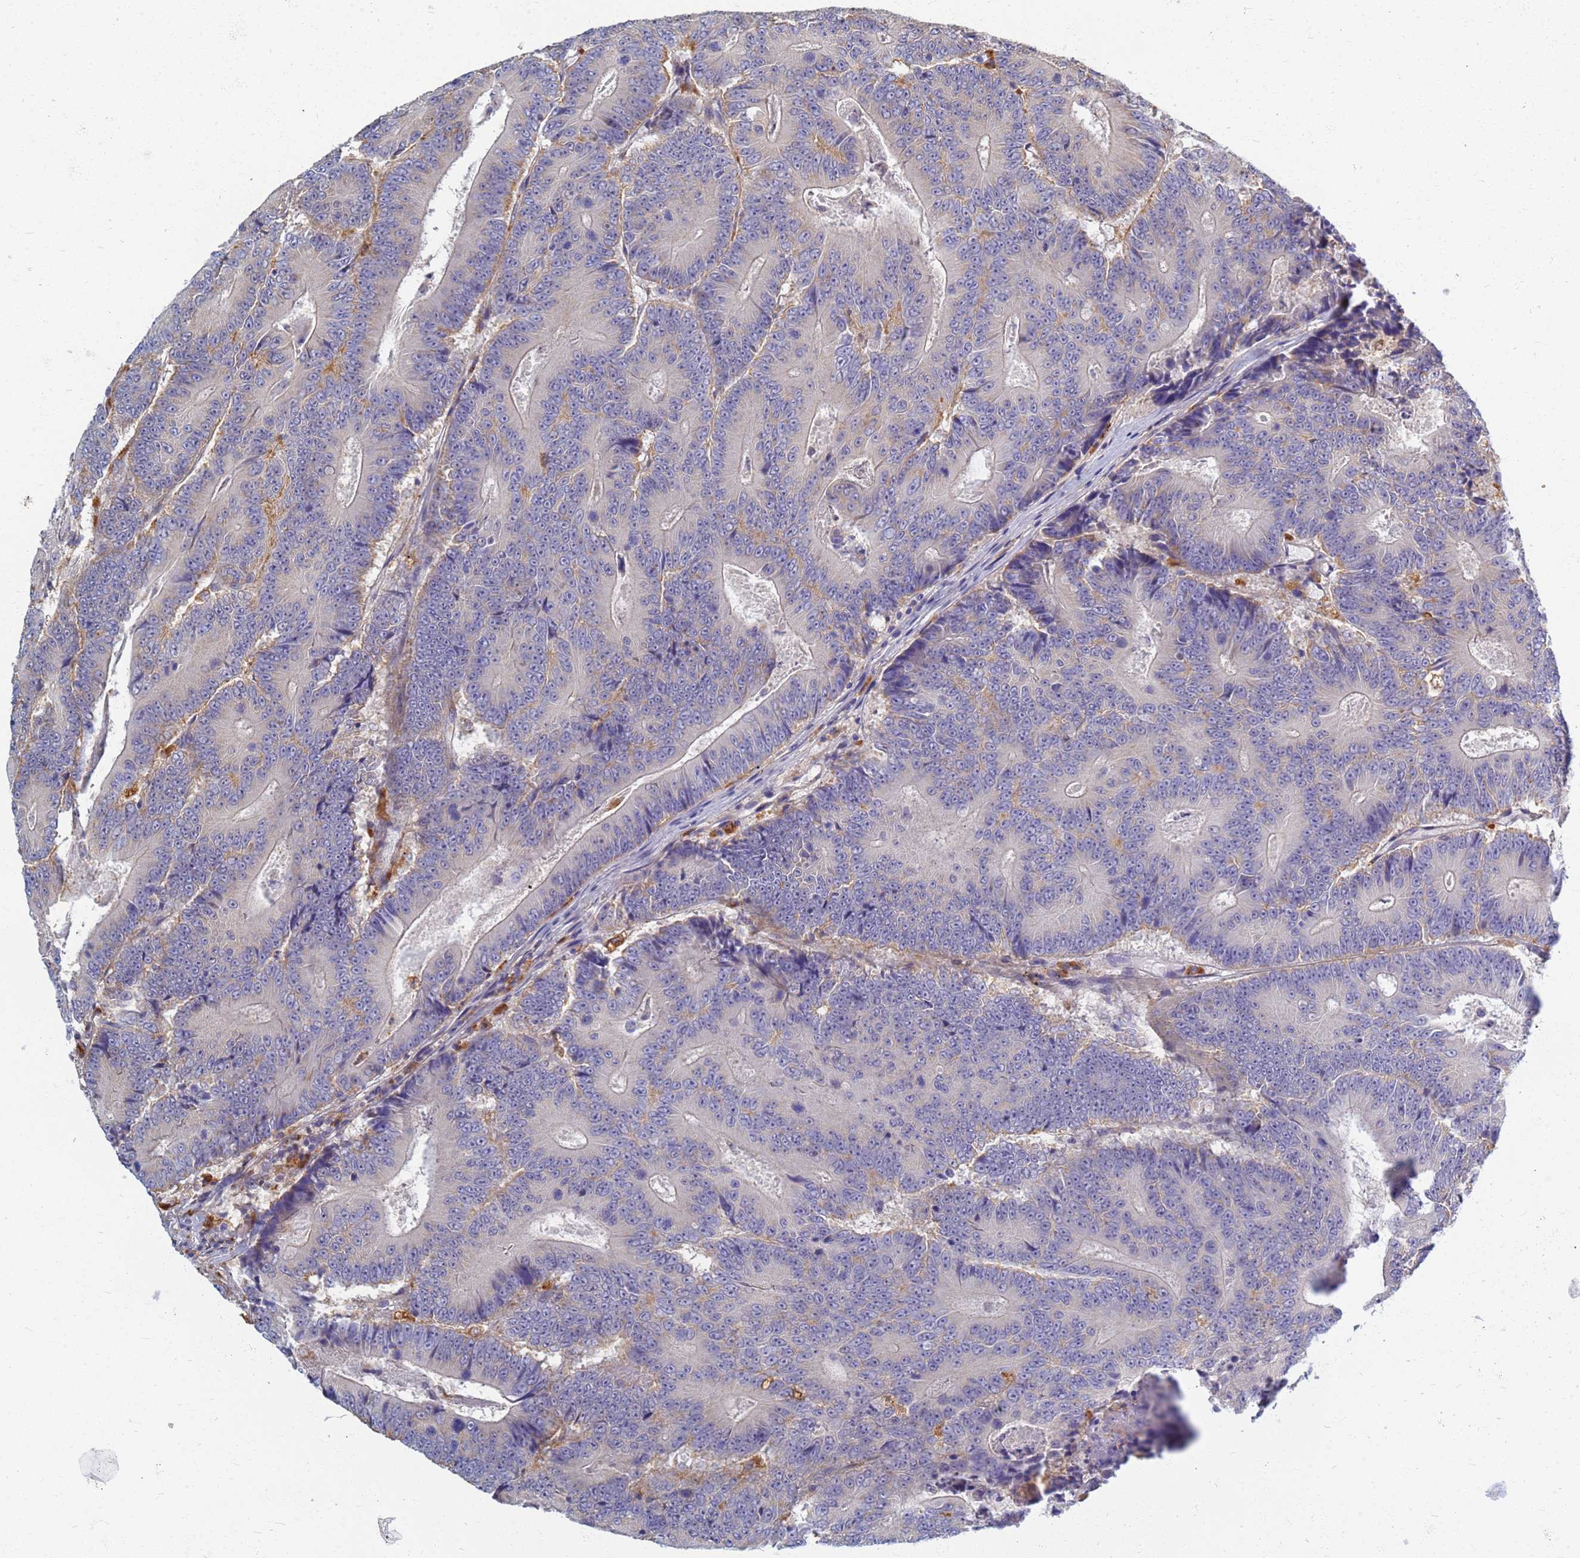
{"staining": {"intensity": "negative", "quantity": "none", "location": "none"}, "tissue": "colorectal cancer", "cell_type": "Tumor cells", "image_type": "cancer", "snomed": [{"axis": "morphology", "description": "Adenocarcinoma, NOS"}, {"axis": "topography", "description": "Colon"}], "caption": "High magnification brightfield microscopy of colorectal cancer (adenocarcinoma) stained with DAB (3,3'-diaminobenzidine) (brown) and counterstained with hematoxylin (blue): tumor cells show no significant expression.", "gene": "ATP6V1E1", "patient": {"sex": "male", "age": 83}}